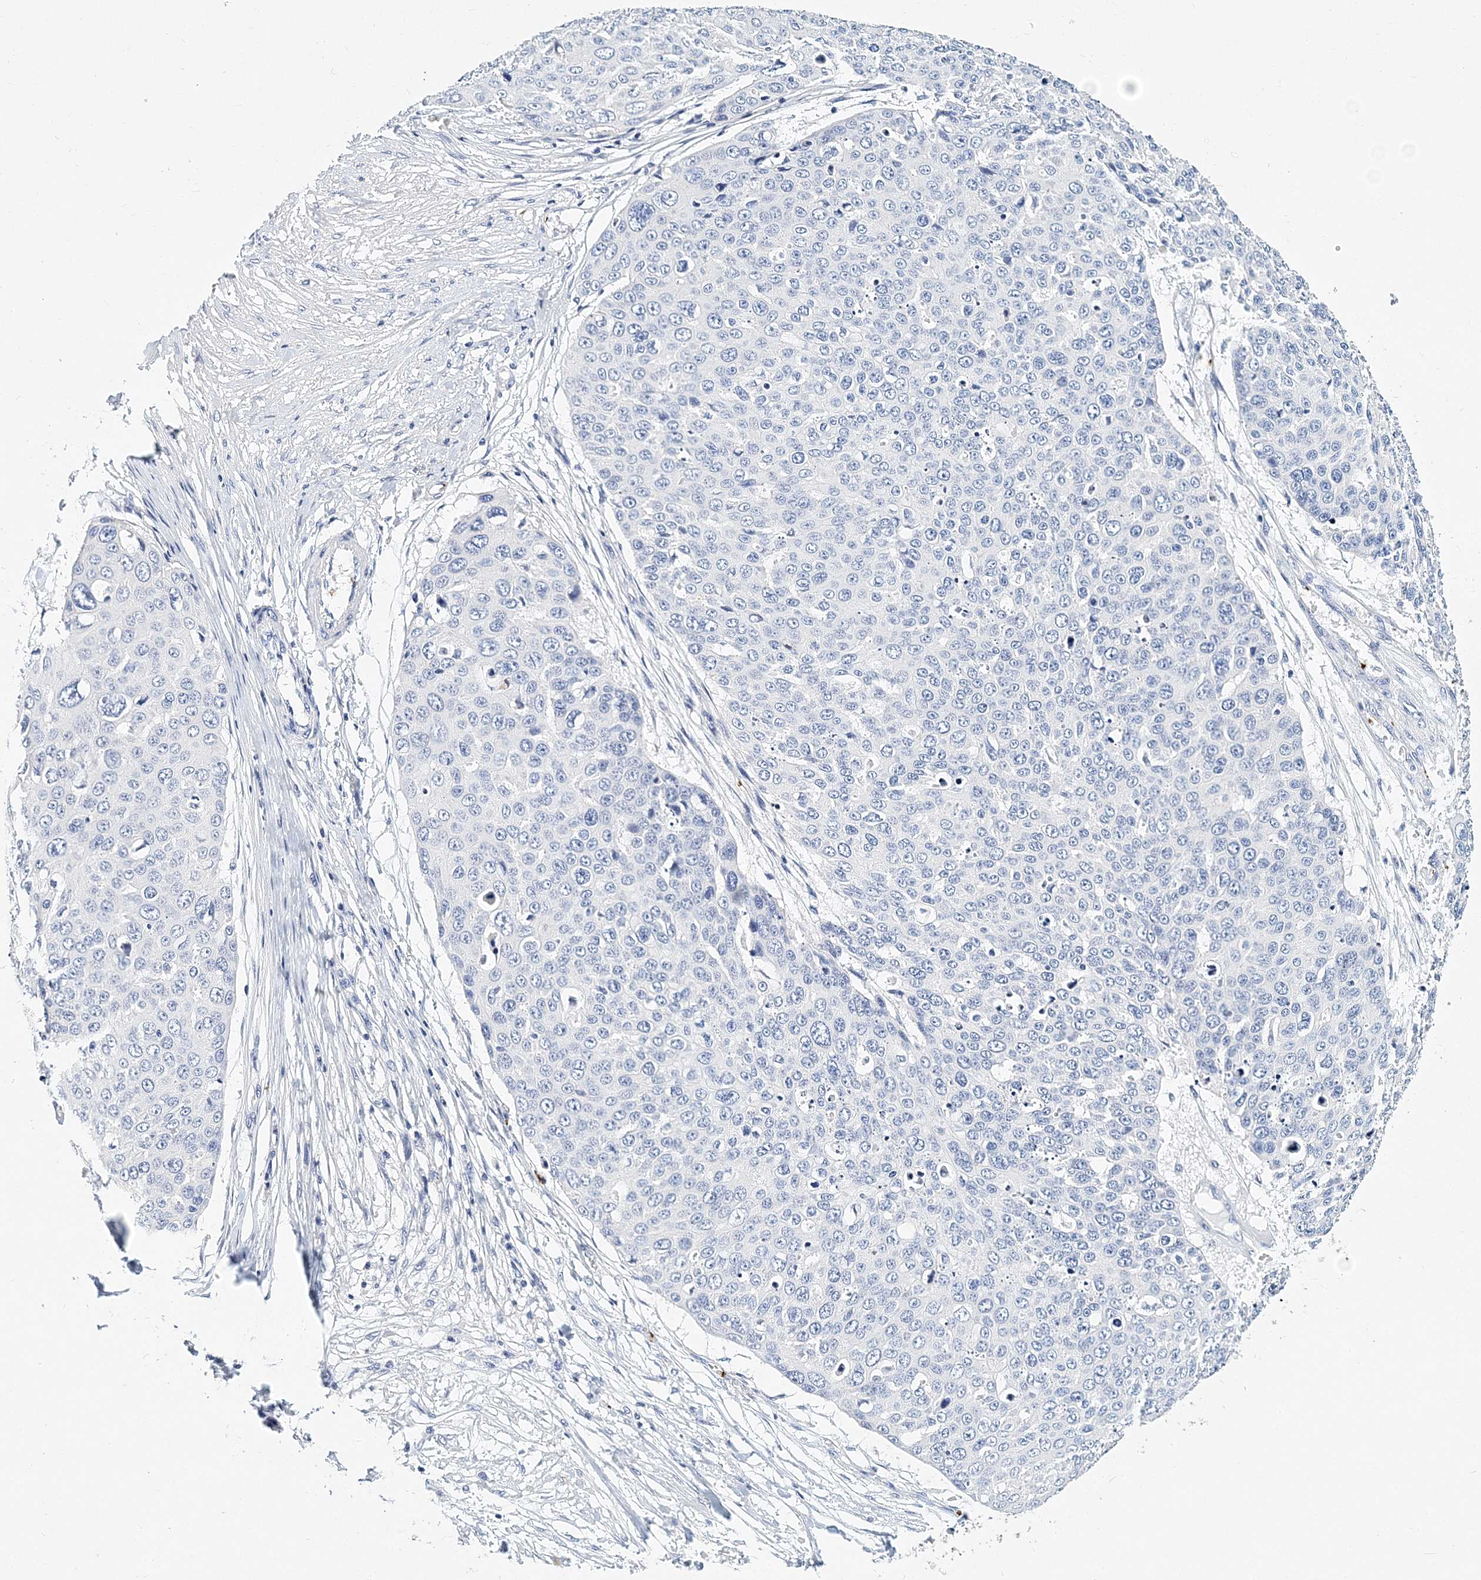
{"staining": {"intensity": "negative", "quantity": "none", "location": "none"}, "tissue": "skin cancer", "cell_type": "Tumor cells", "image_type": "cancer", "snomed": [{"axis": "morphology", "description": "Squamous cell carcinoma, NOS"}, {"axis": "topography", "description": "Skin"}], "caption": "Micrograph shows no protein staining in tumor cells of skin cancer tissue. (DAB immunohistochemistry with hematoxylin counter stain).", "gene": "ITGA2B", "patient": {"sex": "male", "age": 71}}